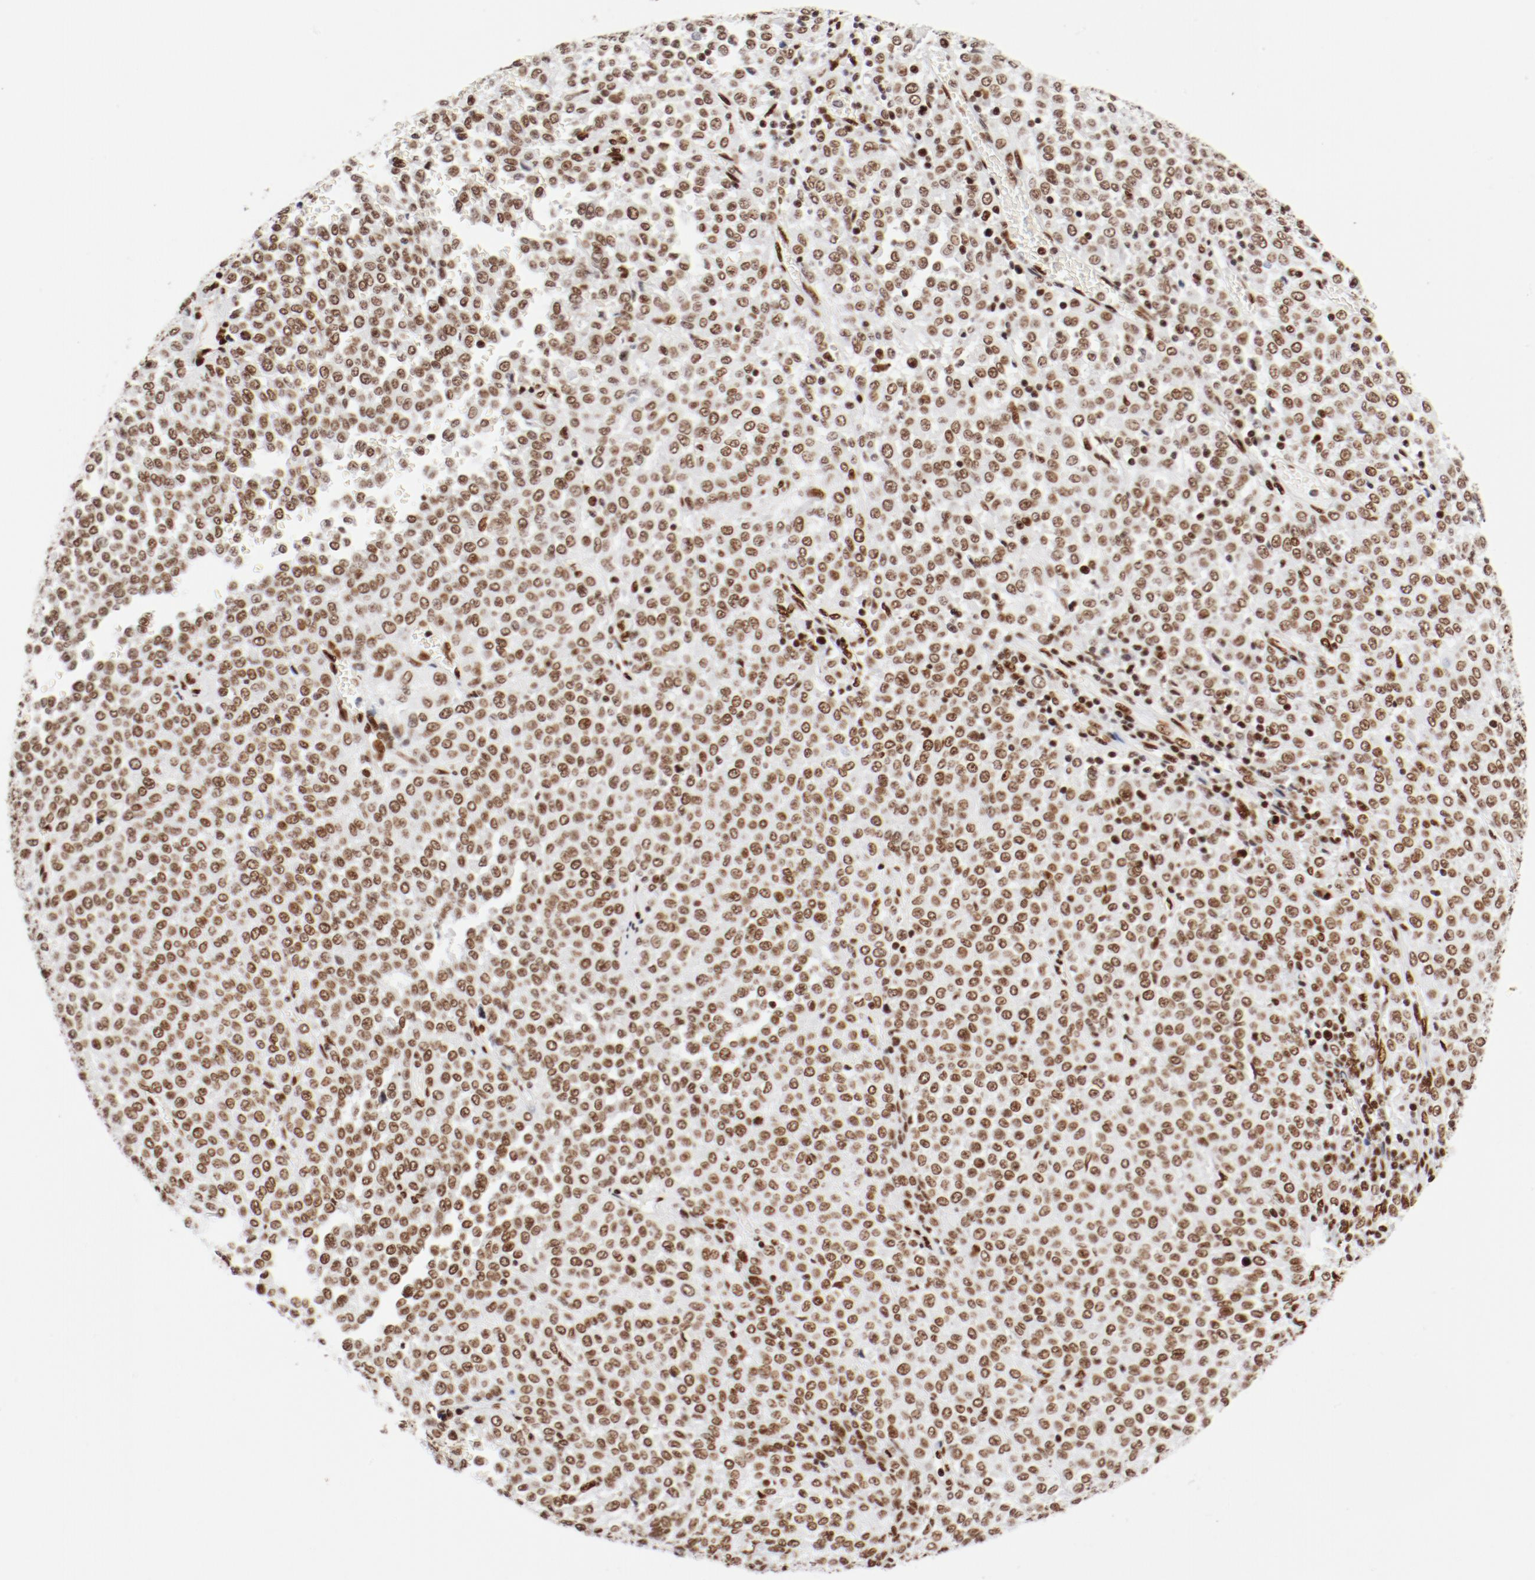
{"staining": {"intensity": "moderate", "quantity": ">75%", "location": "nuclear"}, "tissue": "melanoma", "cell_type": "Tumor cells", "image_type": "cancer", "snomed": [{"axis": "morphology", "description": "Malignant melanoma, Metastatic site"}, {"axis": "topography", "description": "Pancreas"}], "caption": "Melanoma tissue demonstrates moderate nuclear positivity in about >75% of tumor cells, visualized by immunohistochemistry. The staining was performed using DAB (3,3'-diaminobenzidine), with brown indicating positive protein expression. Nuclei are stained blue with hematoxylin.", "gene": "CTBP1", "patient": {"sex": "female", "age": 30}}